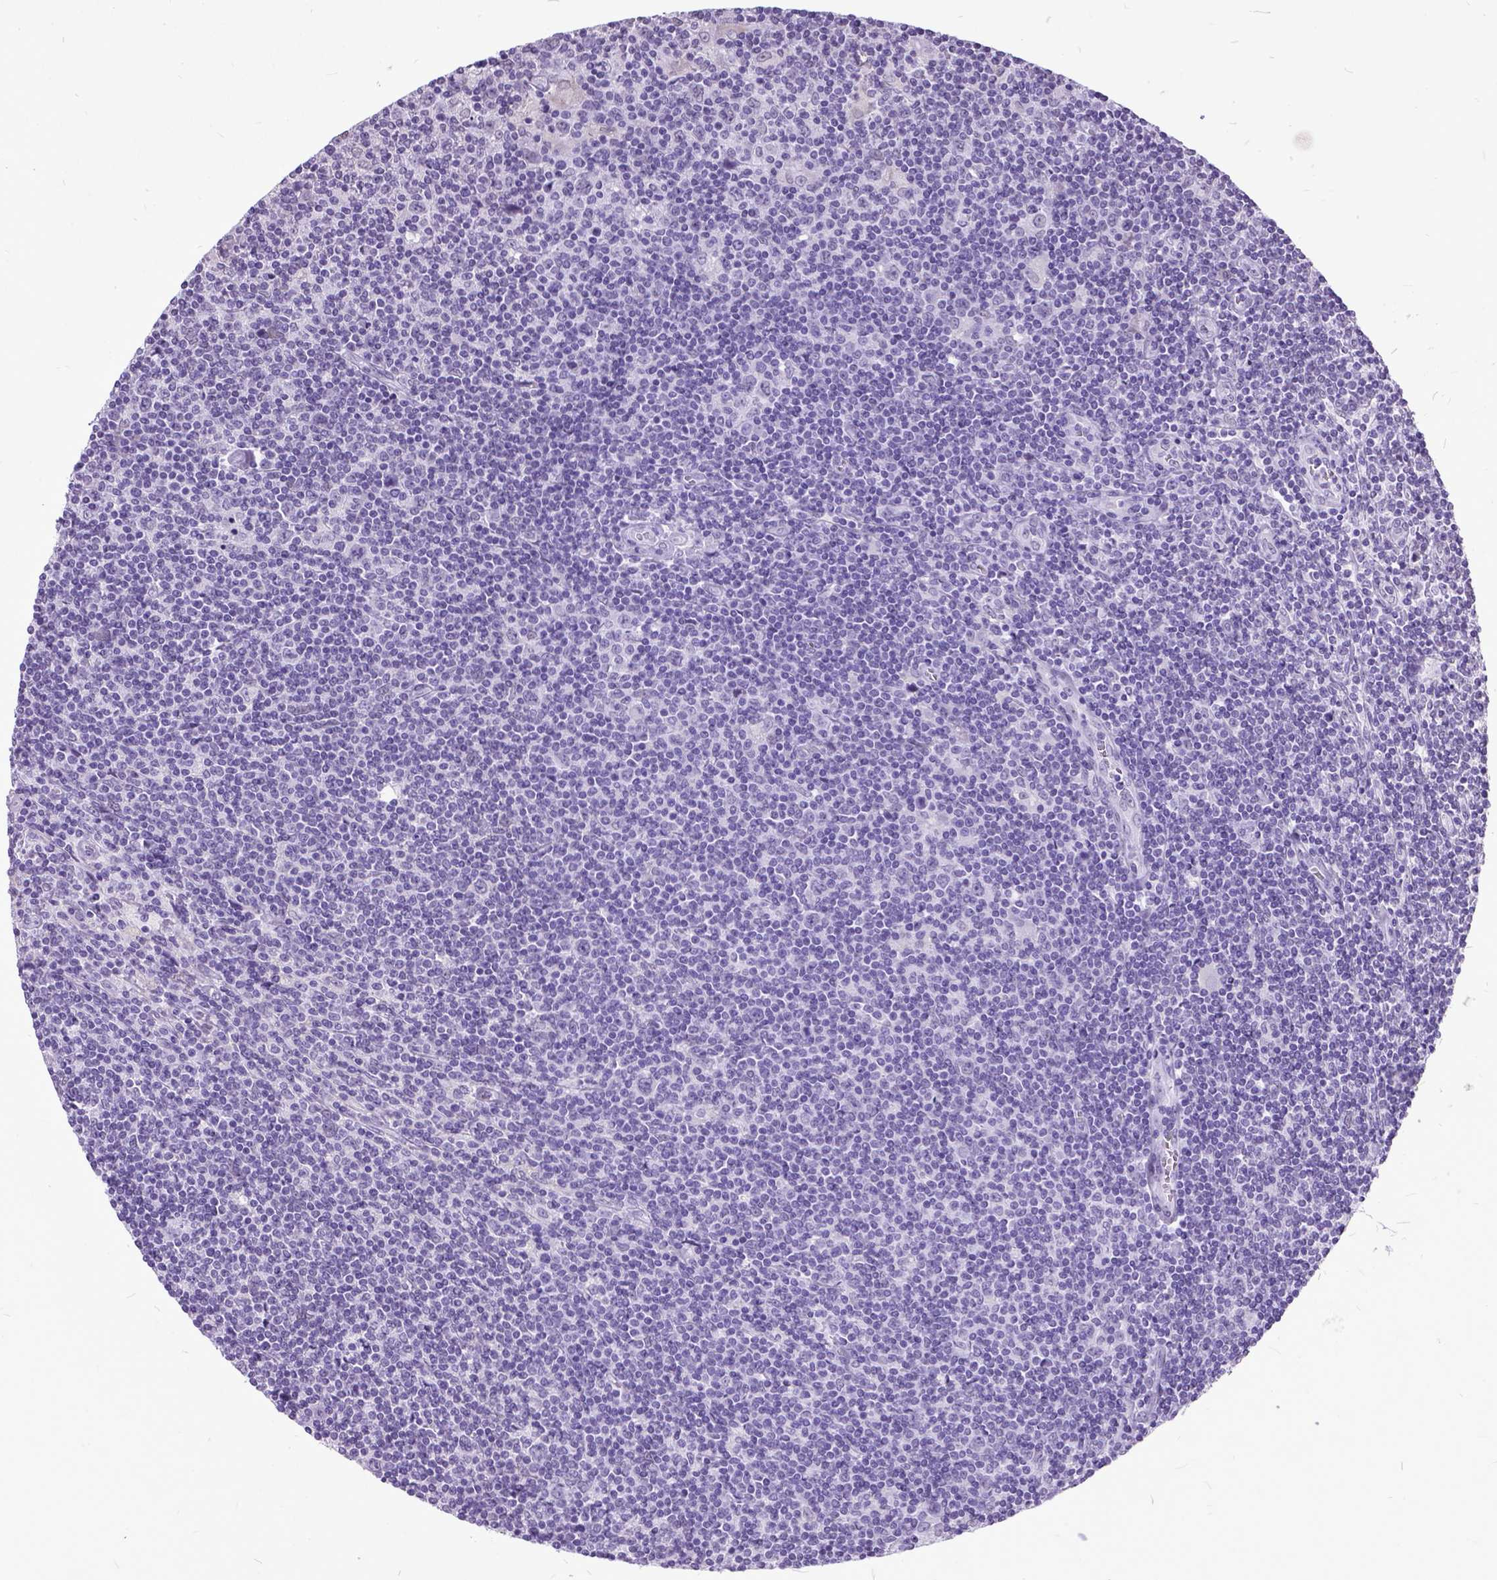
{"staining": {"intensity": "negative", "quantity": "none", "location": "none"}, "tissue": "lymphoma", "cell_type": "Tumor cells", "image_type": "cancer", "snomed": [{"axis": "morphology", "description": "Hodgkin's disease, NOS"}, {"axis": "topography", "description": "Lymph node"}], "caption": "Immunohistochemistry of human lymphoma displays no staining in tumor cells.", "gene": "MARCHF10", "patient": {"sex": "male", "age": 40}}